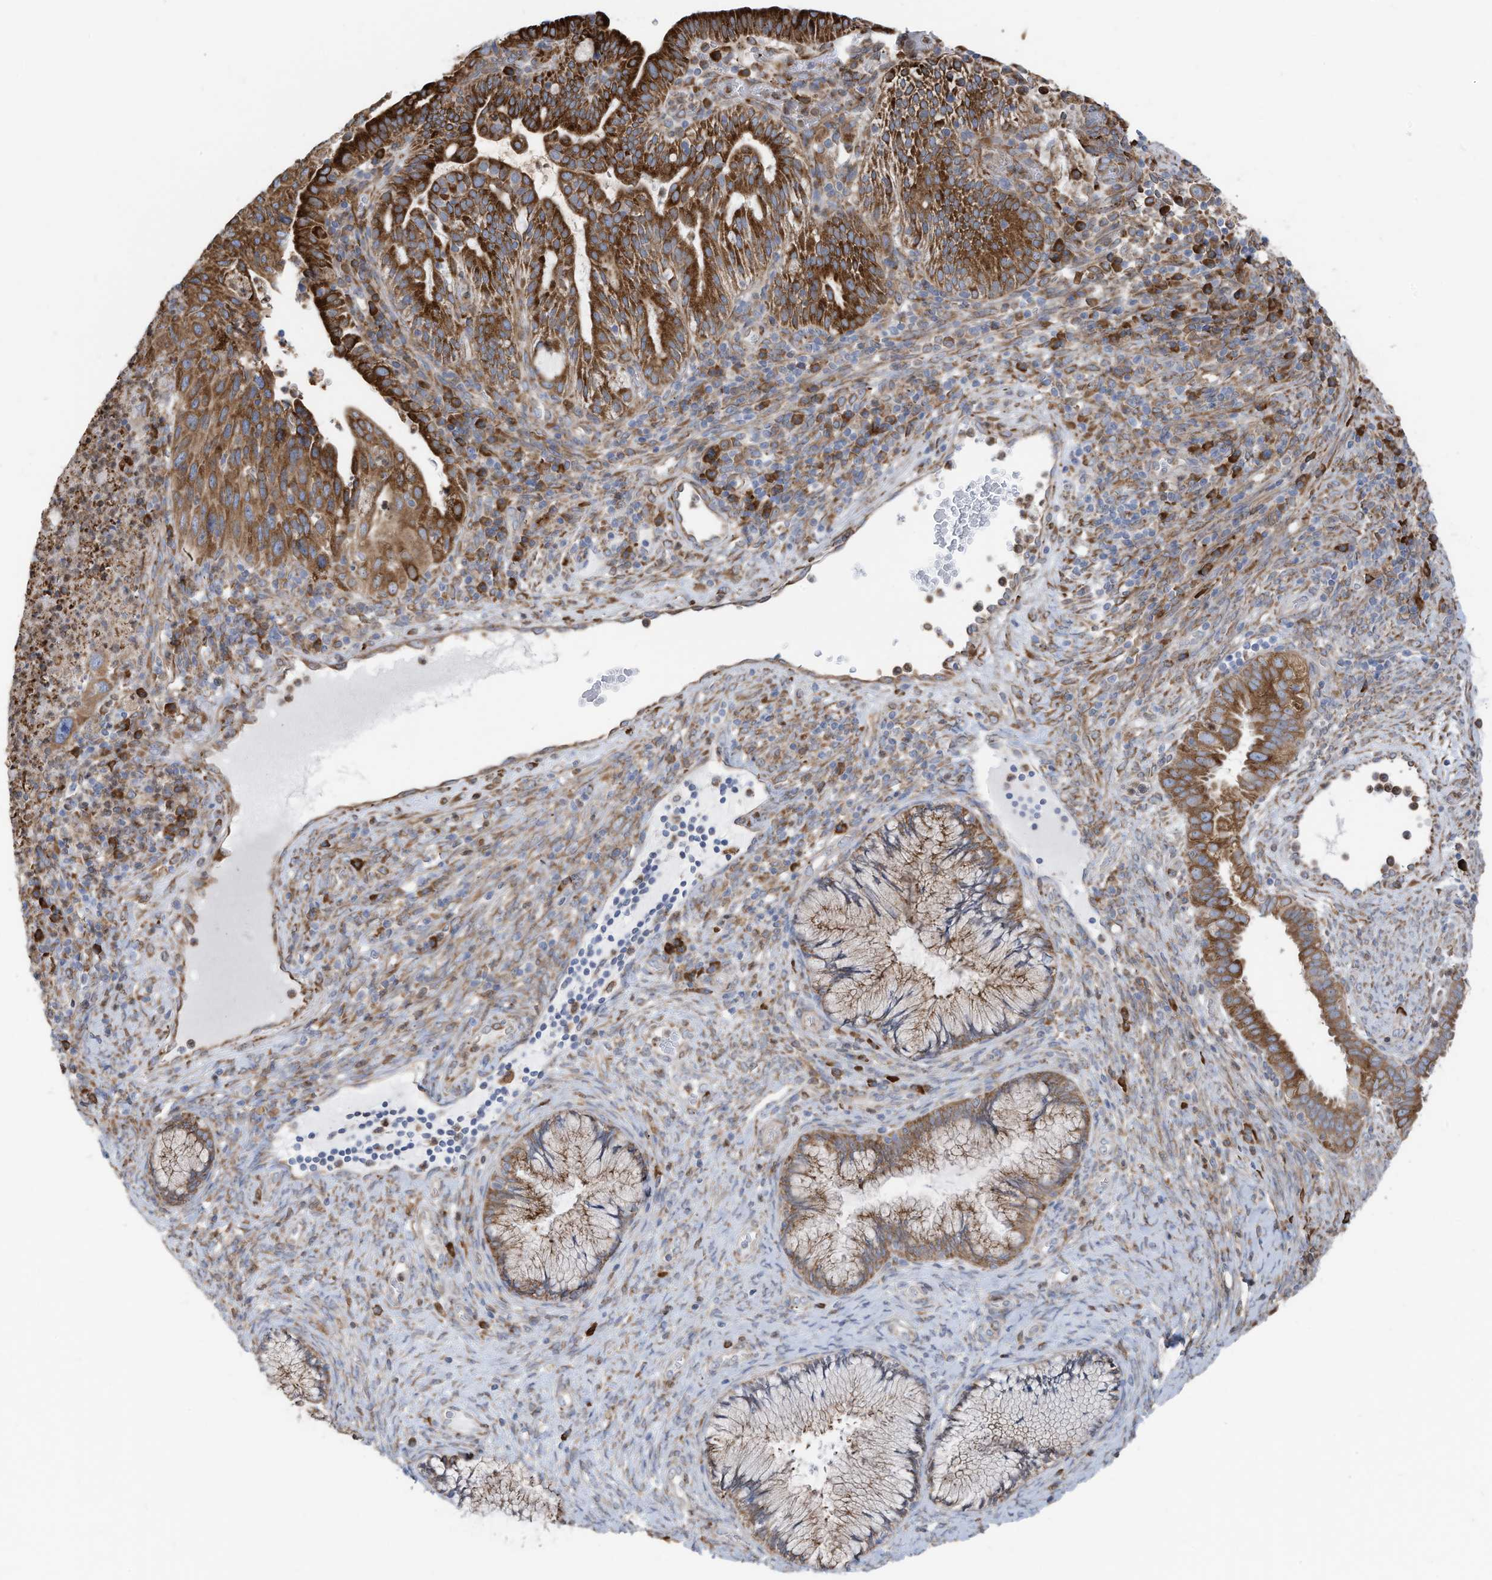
{"staining": {"intensity": "moderate", "quantity": ">75%", "location": "cytoplasmic/membranous"}, "tissue": "cervical cancer", "cell_type": "Tumor cells", "image_type": "cancer", "snomed": [{"axis": "morphology", "description": "Squamous cell carcinoma, NOS"}, {"axis": "topography", "description": "Cervix"}], "caption": "This micrograph exhibits IHC staining of human cervical cancer (squamous cell carcinoma), with medium moderate cytoplasmic/membranous expression in approximately >75% of tumor cells.", "gene": "ZNF354C", "patient": {"sex": "female", "age": 38}}